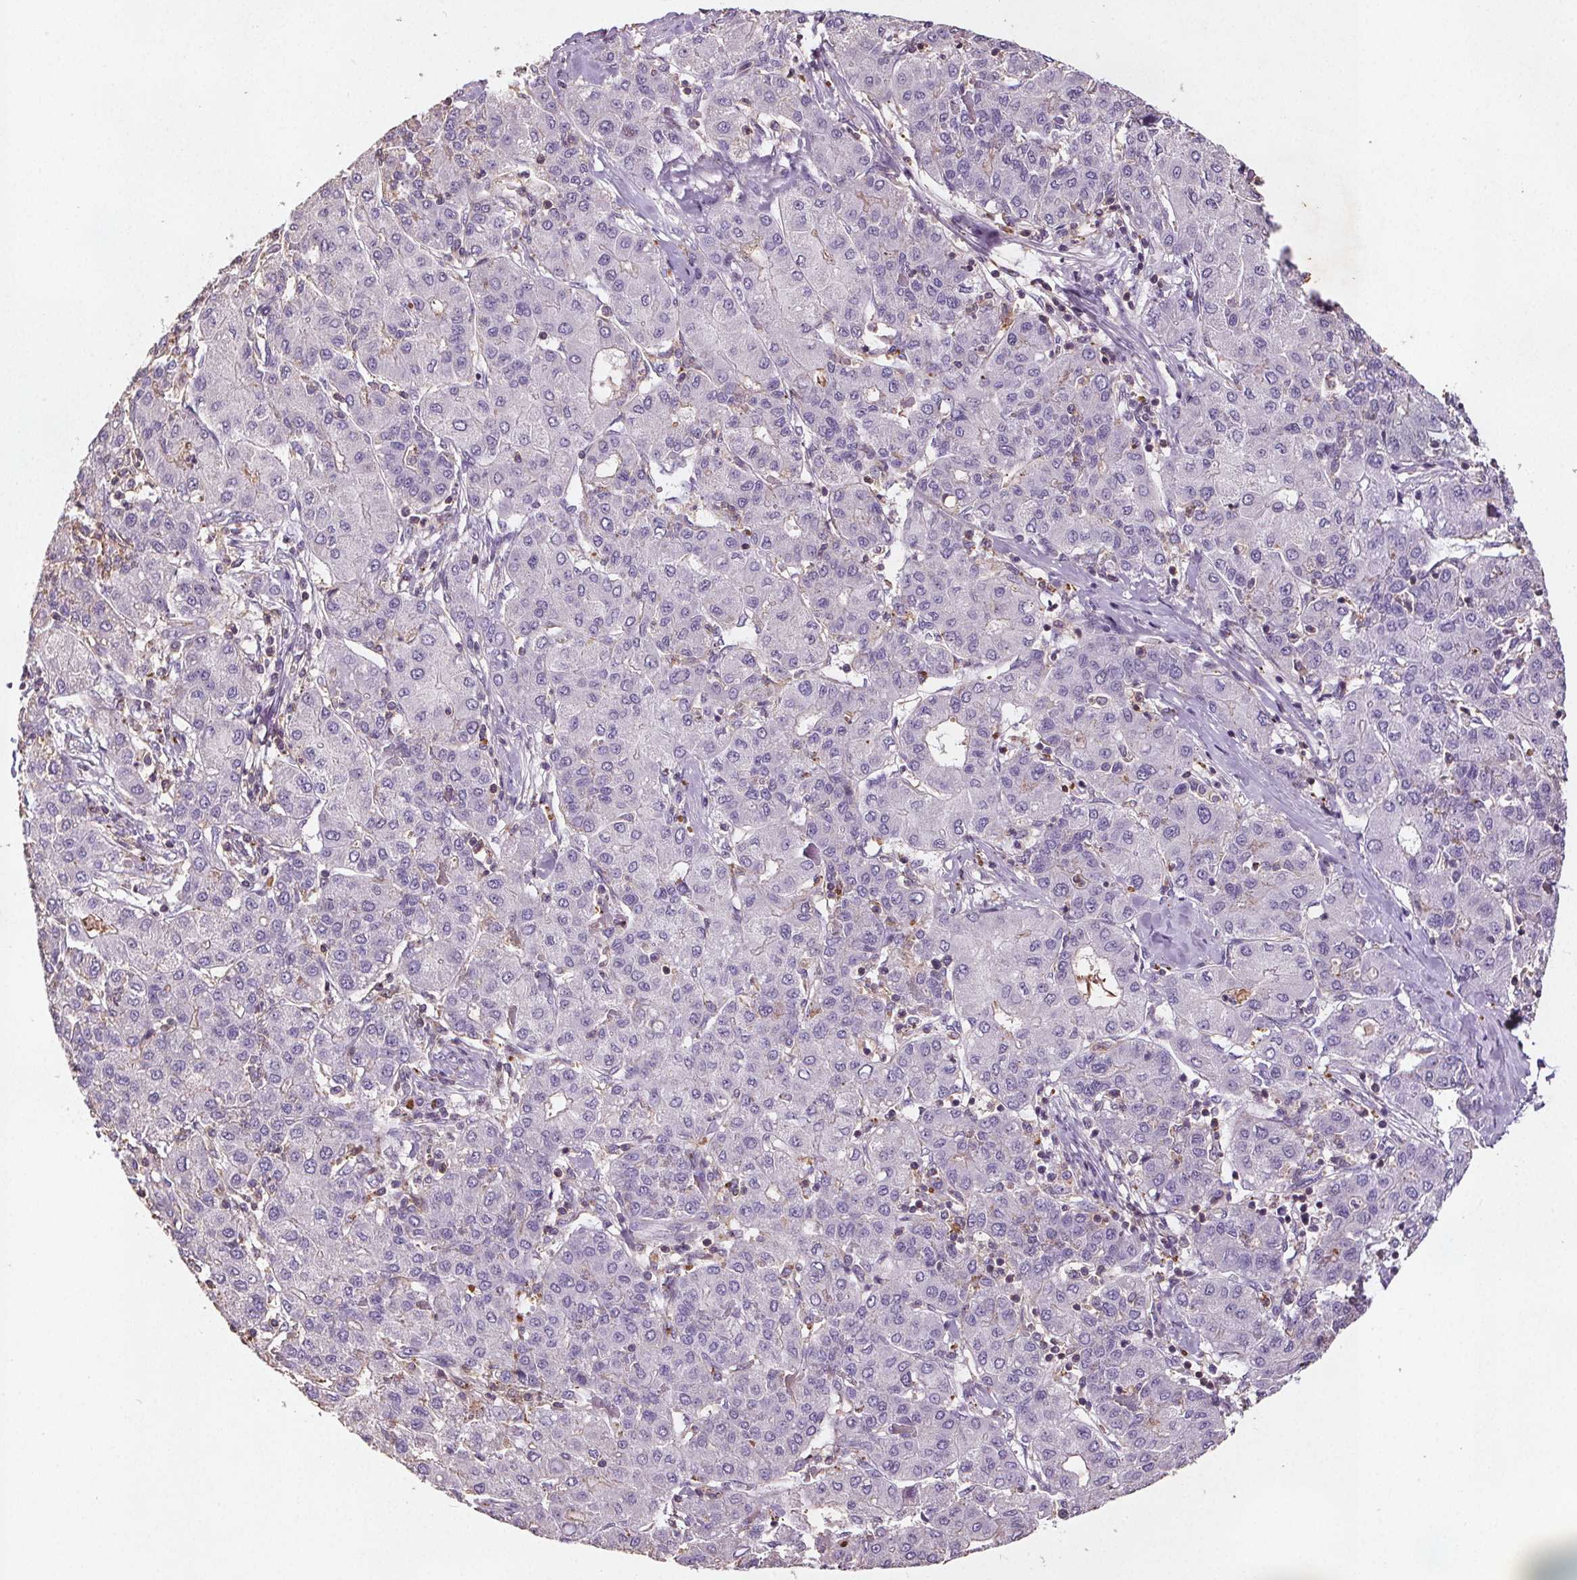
{"staining": {"intensity": "negative", "quantity": "none", "location": "none"}, "tissue": "liver cancer", "cell_type": "Tumor cells", "image_type": "cancer", "snomed": [{"axis": "morphology", "description": "Carcinoma, Hepatocellular, NOS"}, {"axis": "topography", "description": "Liver"}], "caption": "The photomicrograph exhibits no significant staining in tumor cells of liver hepatocellular carcinoma. (Immunohistochemistry, brightfield microscopy, high magnification).", "gene": "C19orf84", "patient": {"sex": "male", "age": 65}}